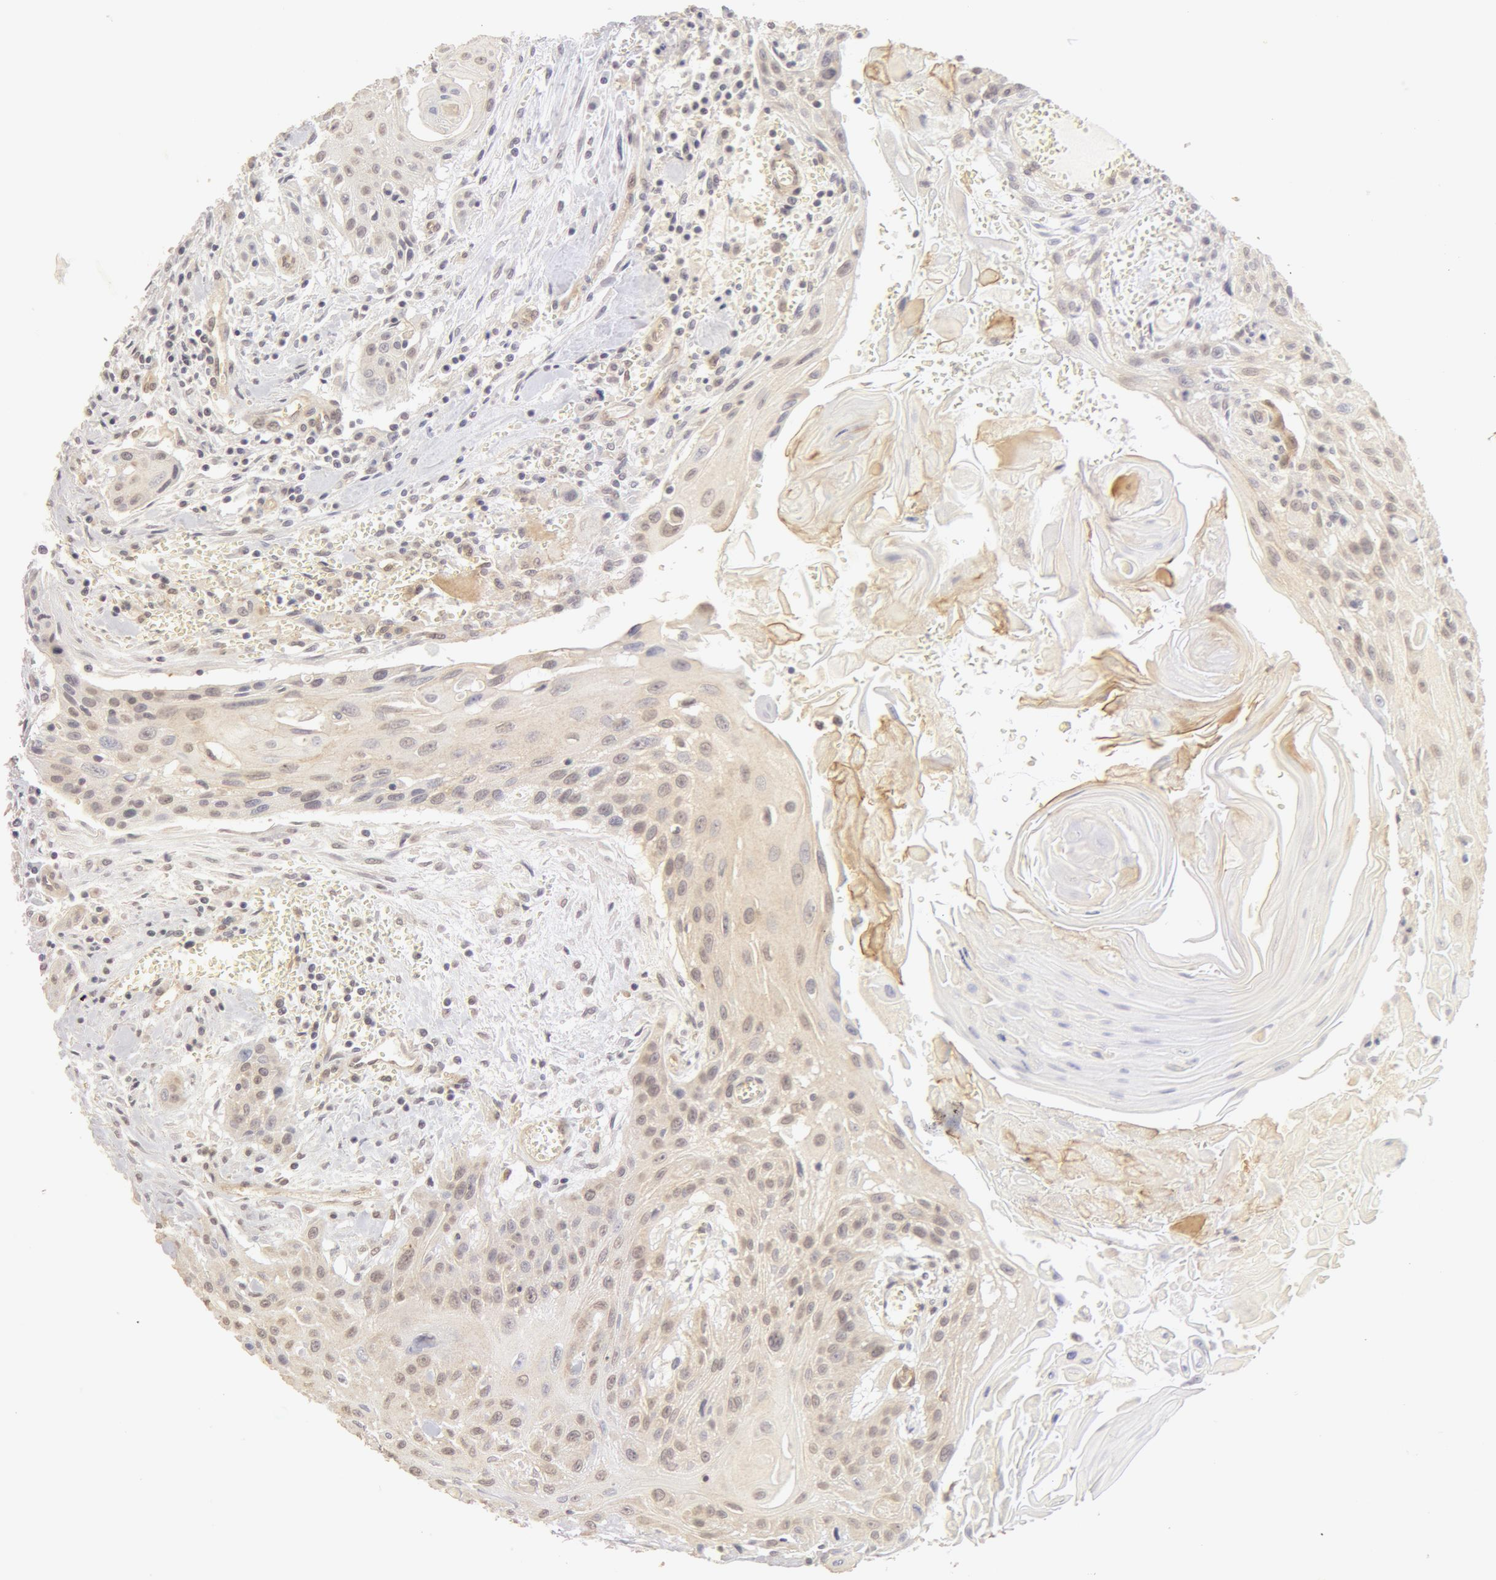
{"staining": {"intensity": "weak", "quantity": ">75%", "location": "cytoplasmic/membranous"}, "tissue": "head and neck cancer", "cell_type": "Tumor cells", "image_type": "cancer", "snomed": [{"axis": "morphology", "description": "Squamous cell carcinoma, NOS"}, {"axis": "morphology", "description": "Squamous cell carcinoma, metastatic, NOS"}, {"axis": "topography", "description": "Lymph node"}, {"axis": "topography", "description": "Salivary gland"}, {"axis": "topography", "description": "Head-Neck"}], "caption": "High-magnification brightfield microscopy of head and neck cancer (metastatic squamous cell carcinoma) stained with DAB (brown) and counterstained with hematoxylin (blue). tumor cells exhibit weak cytoplasmic/membranous positivity is seen in approximately>75% of cells.", "gene": "ADAM10", "patient": {"sex": "female", "age": 74}}